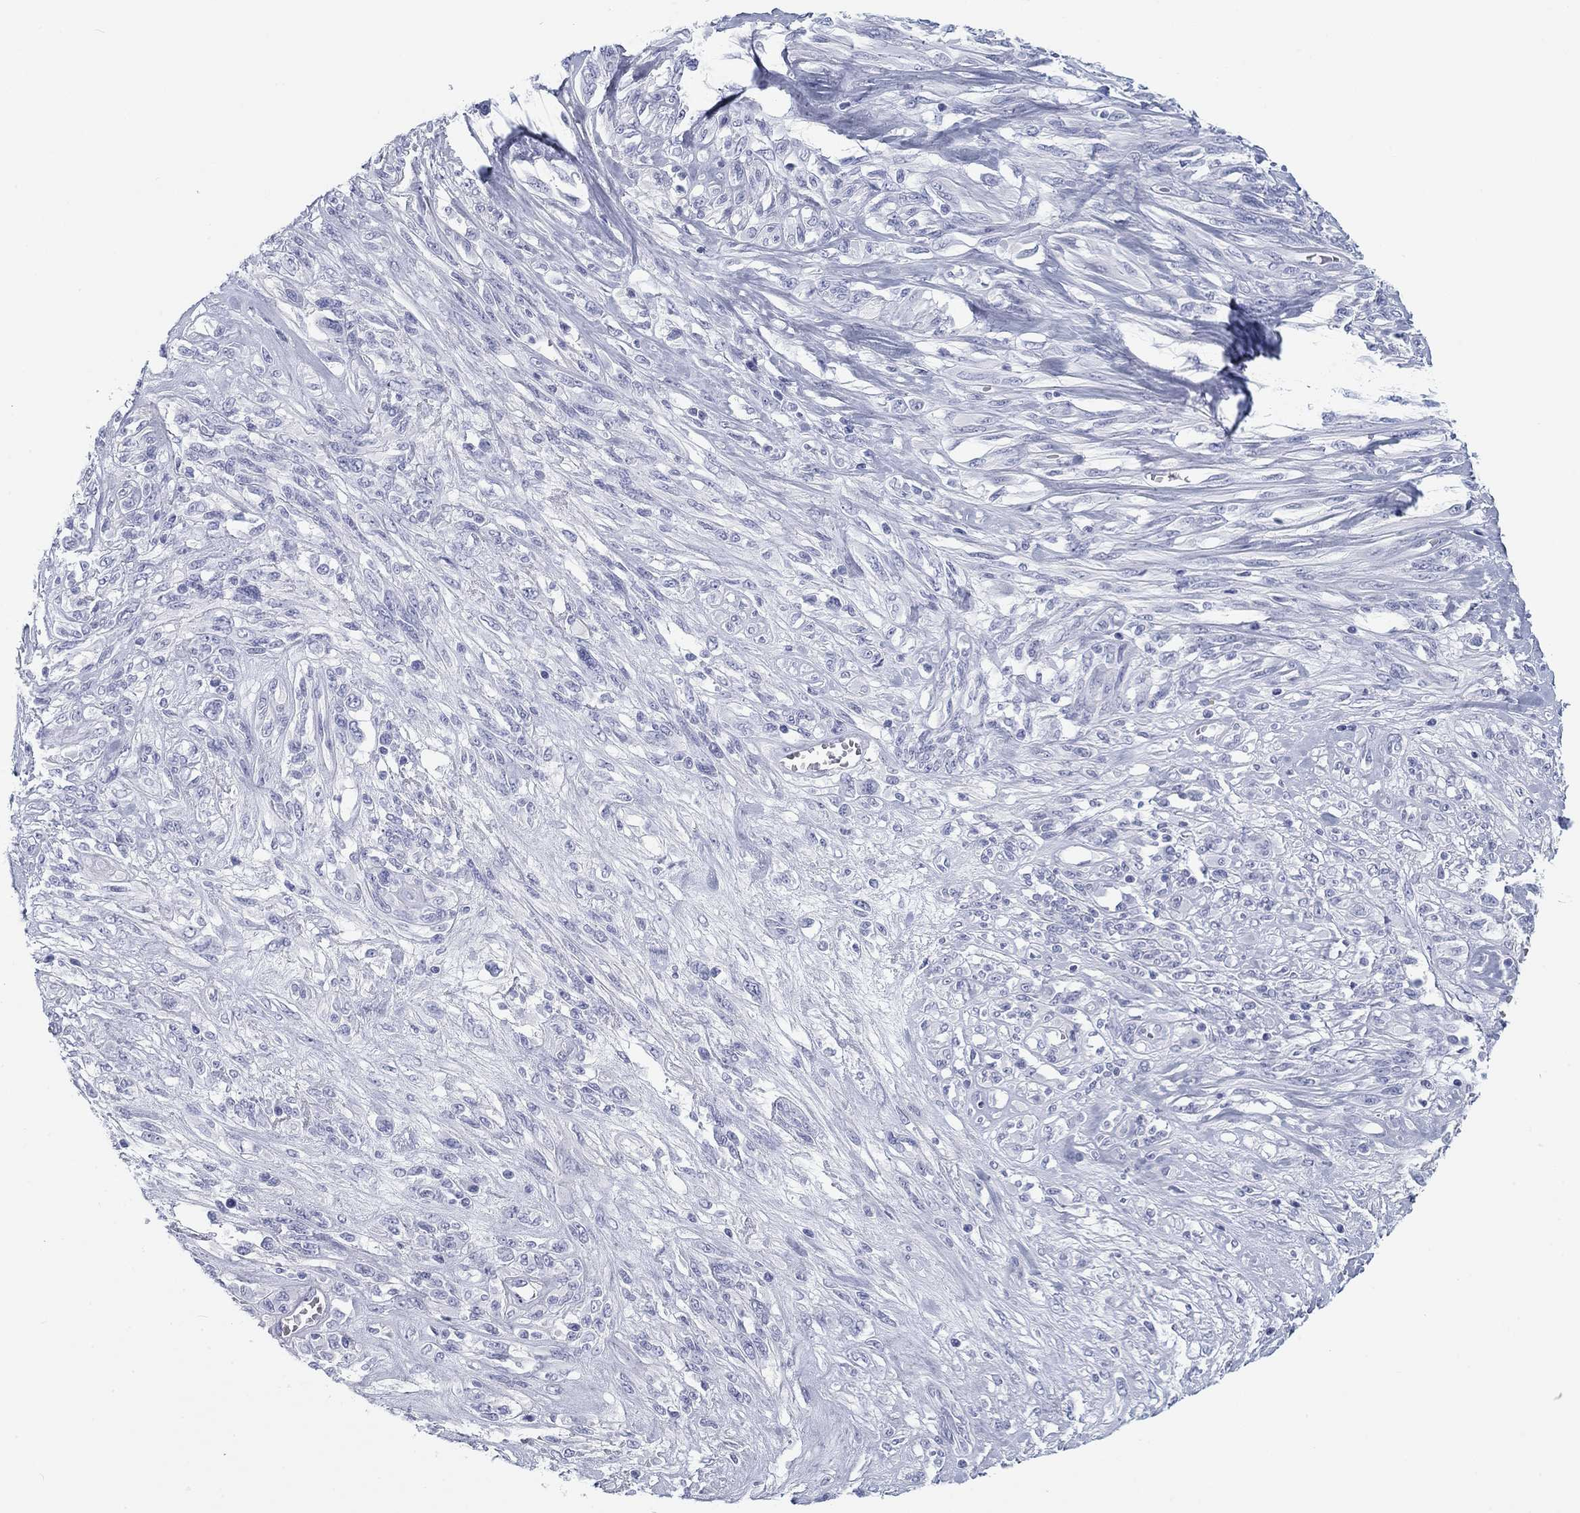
{"staining": {"intensity": "negative", "quantity": "none", "location": "none"}, "tissue": "melanoma", "cell_type": "Tumor cells", "image_type": "cancer", "snomed": [{"axis": "morphology", "description": "Malignant melanoma, NOS"}, {"axis": "topography", "description": "Skin"}], "caption": "This is an immunohistochemistry photomicrograph of human malignant melanoma. There is no positivity in tumor cells.", "gene": "CALB1", "patient": {"sex": "female", "age": 91}}